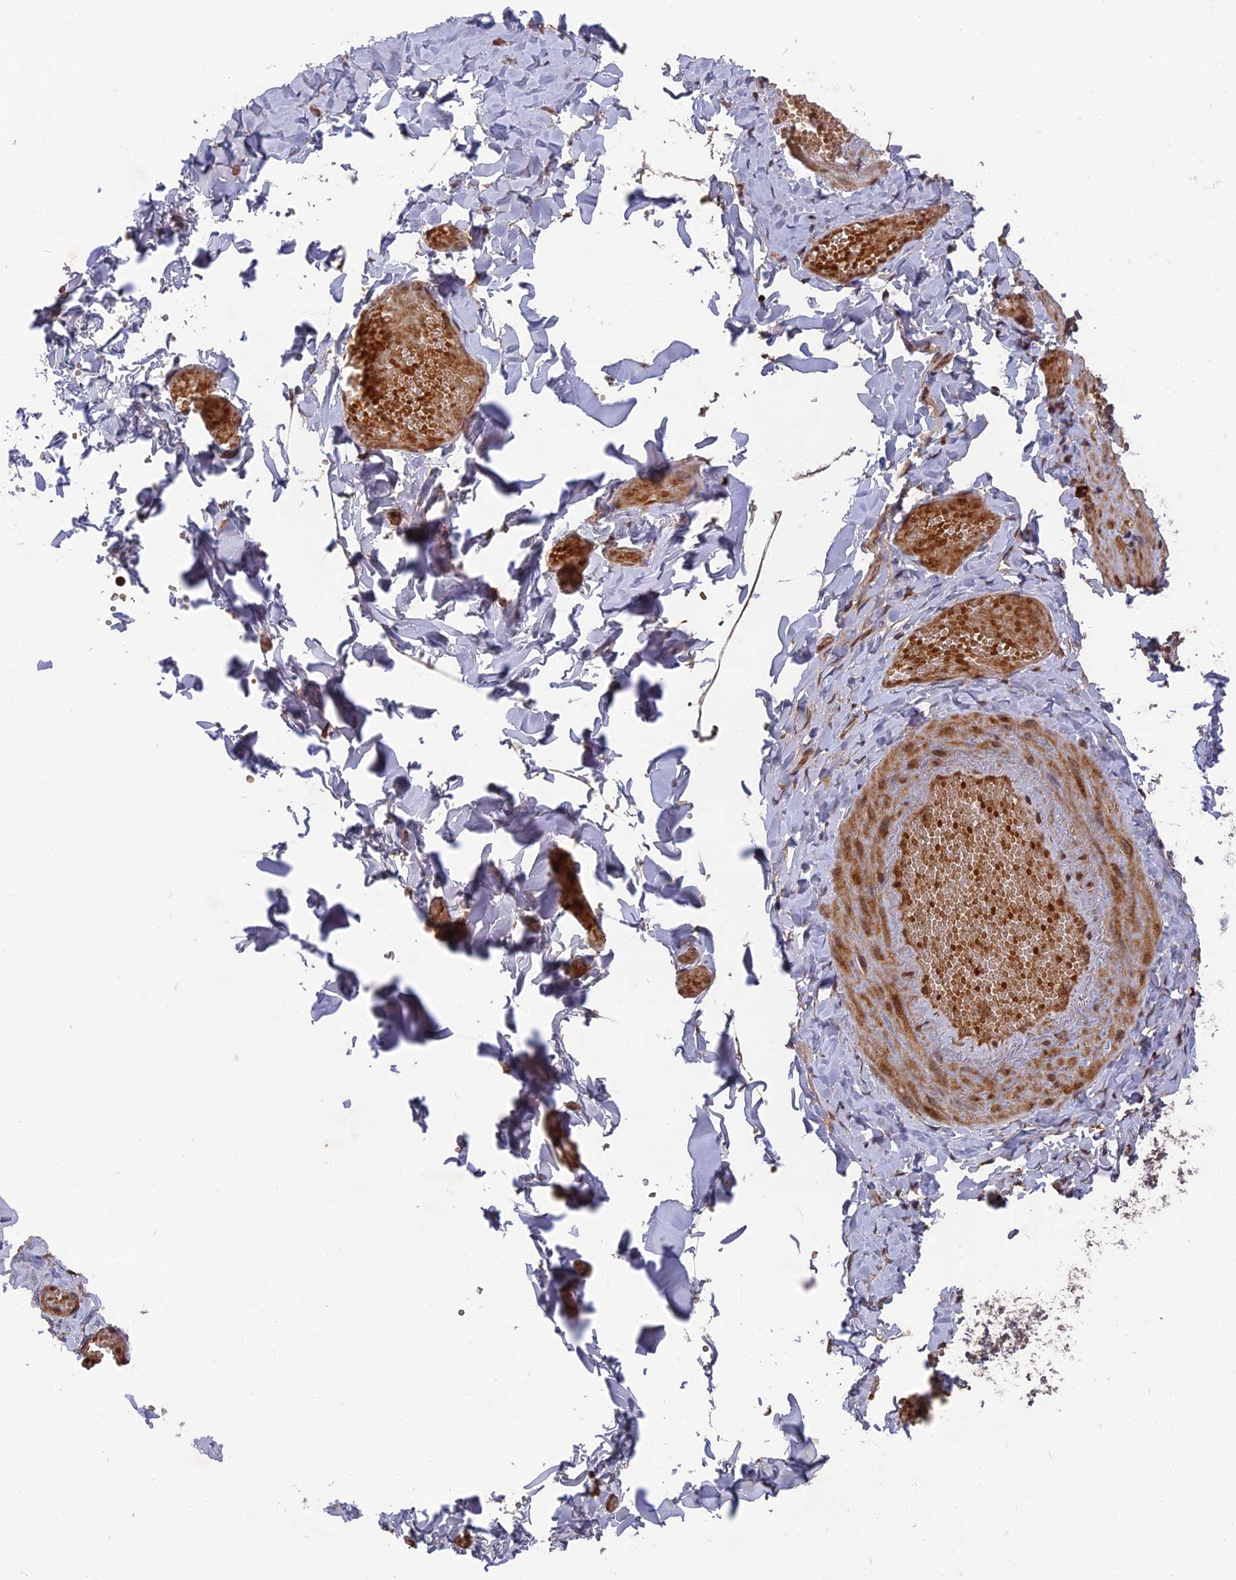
{"staining": {"intensity": "moderate", "quantity": ">75%", "location": "cytoplasmic/membranous"}, "tissue": "adipose tissue", "cell_type": "Adipocytes", "image_type": "normal", "snomed": [{"axis": "morphology", "description": "Normal tissue, NOS"}, {"axis": "topography", "description": "Gallbladder"}, {"axis": "topography", "description": "Peripheral nerve tissue"}], "caption": "This micrograph demonstrates immunohistochemistry (IHC) staining of benign adipose tissue, with medium moderate cytoplasmic/membranous expression in about >75% of adipocytes.", "gene": "TMUB2", "patient": {"sex": "male", "age": 38}}